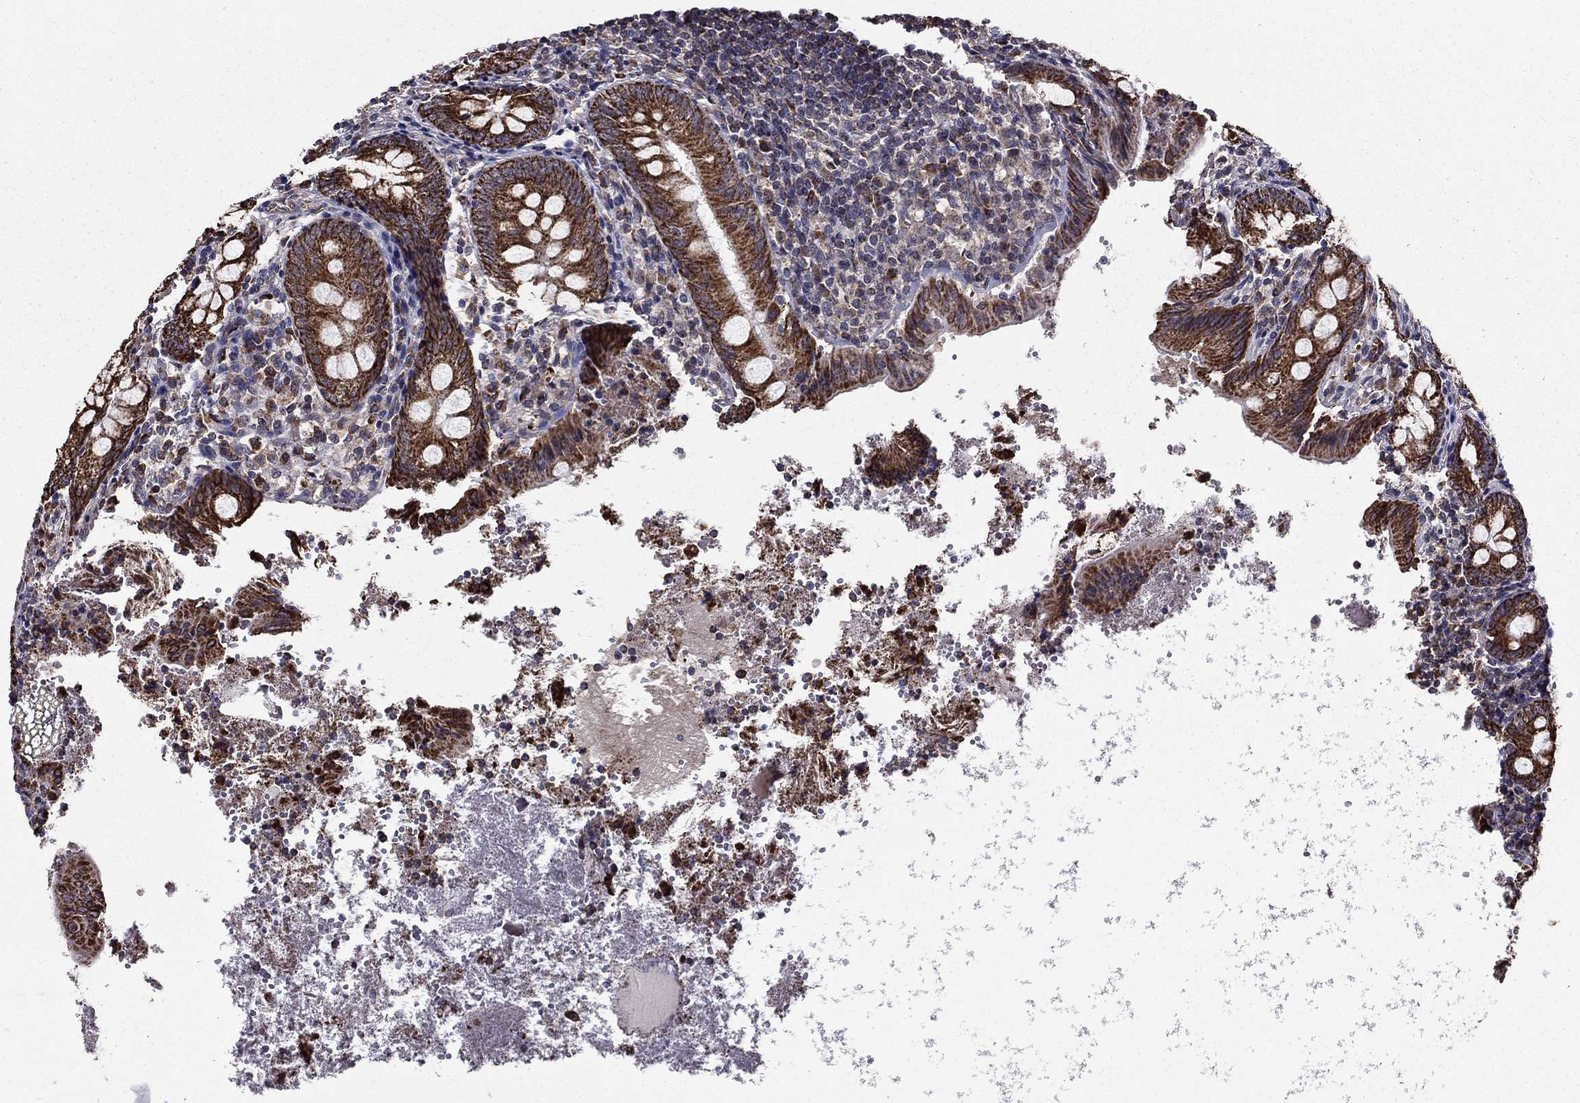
{"staining": {"intensity": "strong", "quantity": ">75%", "location": "cytoplasmic/membranous"}, "tissue": "appendix", "cell_type": "Glandular cells", "image_type": "normal", "snomed": [{"axis": "morphology", "description": "Normal tissue, NOS"}, {"axis": "topography", "description": "Appendix"}], "caption": "About >75% of glandular cells in normal human appendix show strong cytoplasmic/membranous protein expression as visualized by brown immunohistochemical staining.", "gene": "NKIRAS1", "patient": {"sex": "female", "age": 23}}